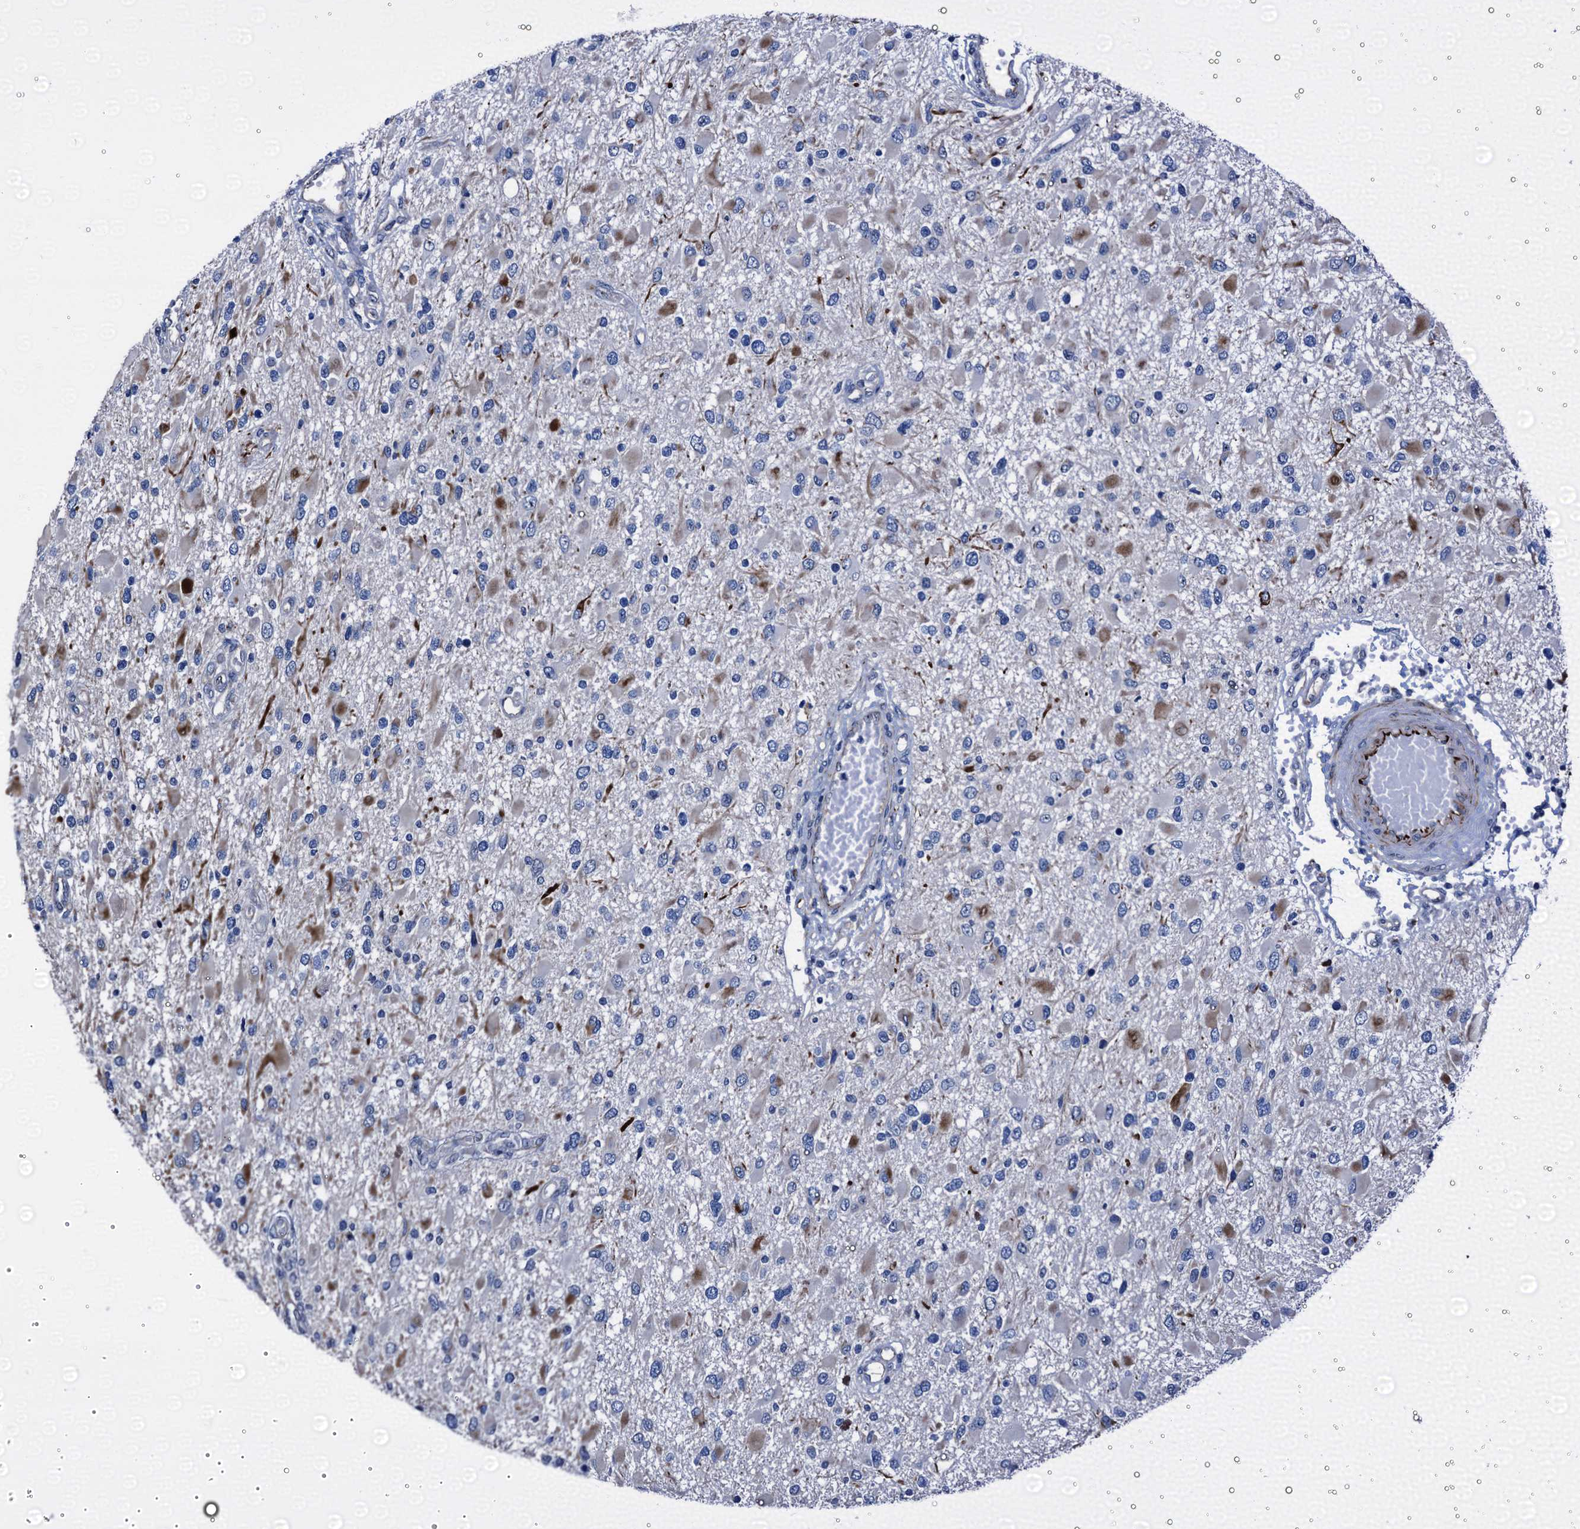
{"staining": {"intensity": "negative", "quantity": "none", "location": "none"}, "tissue": "glioma", "cell_type": "Tumor cells", "image_type": "cancer", "snomed": [{"axis": "morphology", "description": "Glioma, malignant, High grade"}, {"axis": "topography", "description": "Brain"}], "caption": "The histopathology image displays no staining of tumor cells in high-grade glioma (malignant).", "gene": "EMG1", "patient": {"sex": "male", "age": 53}}